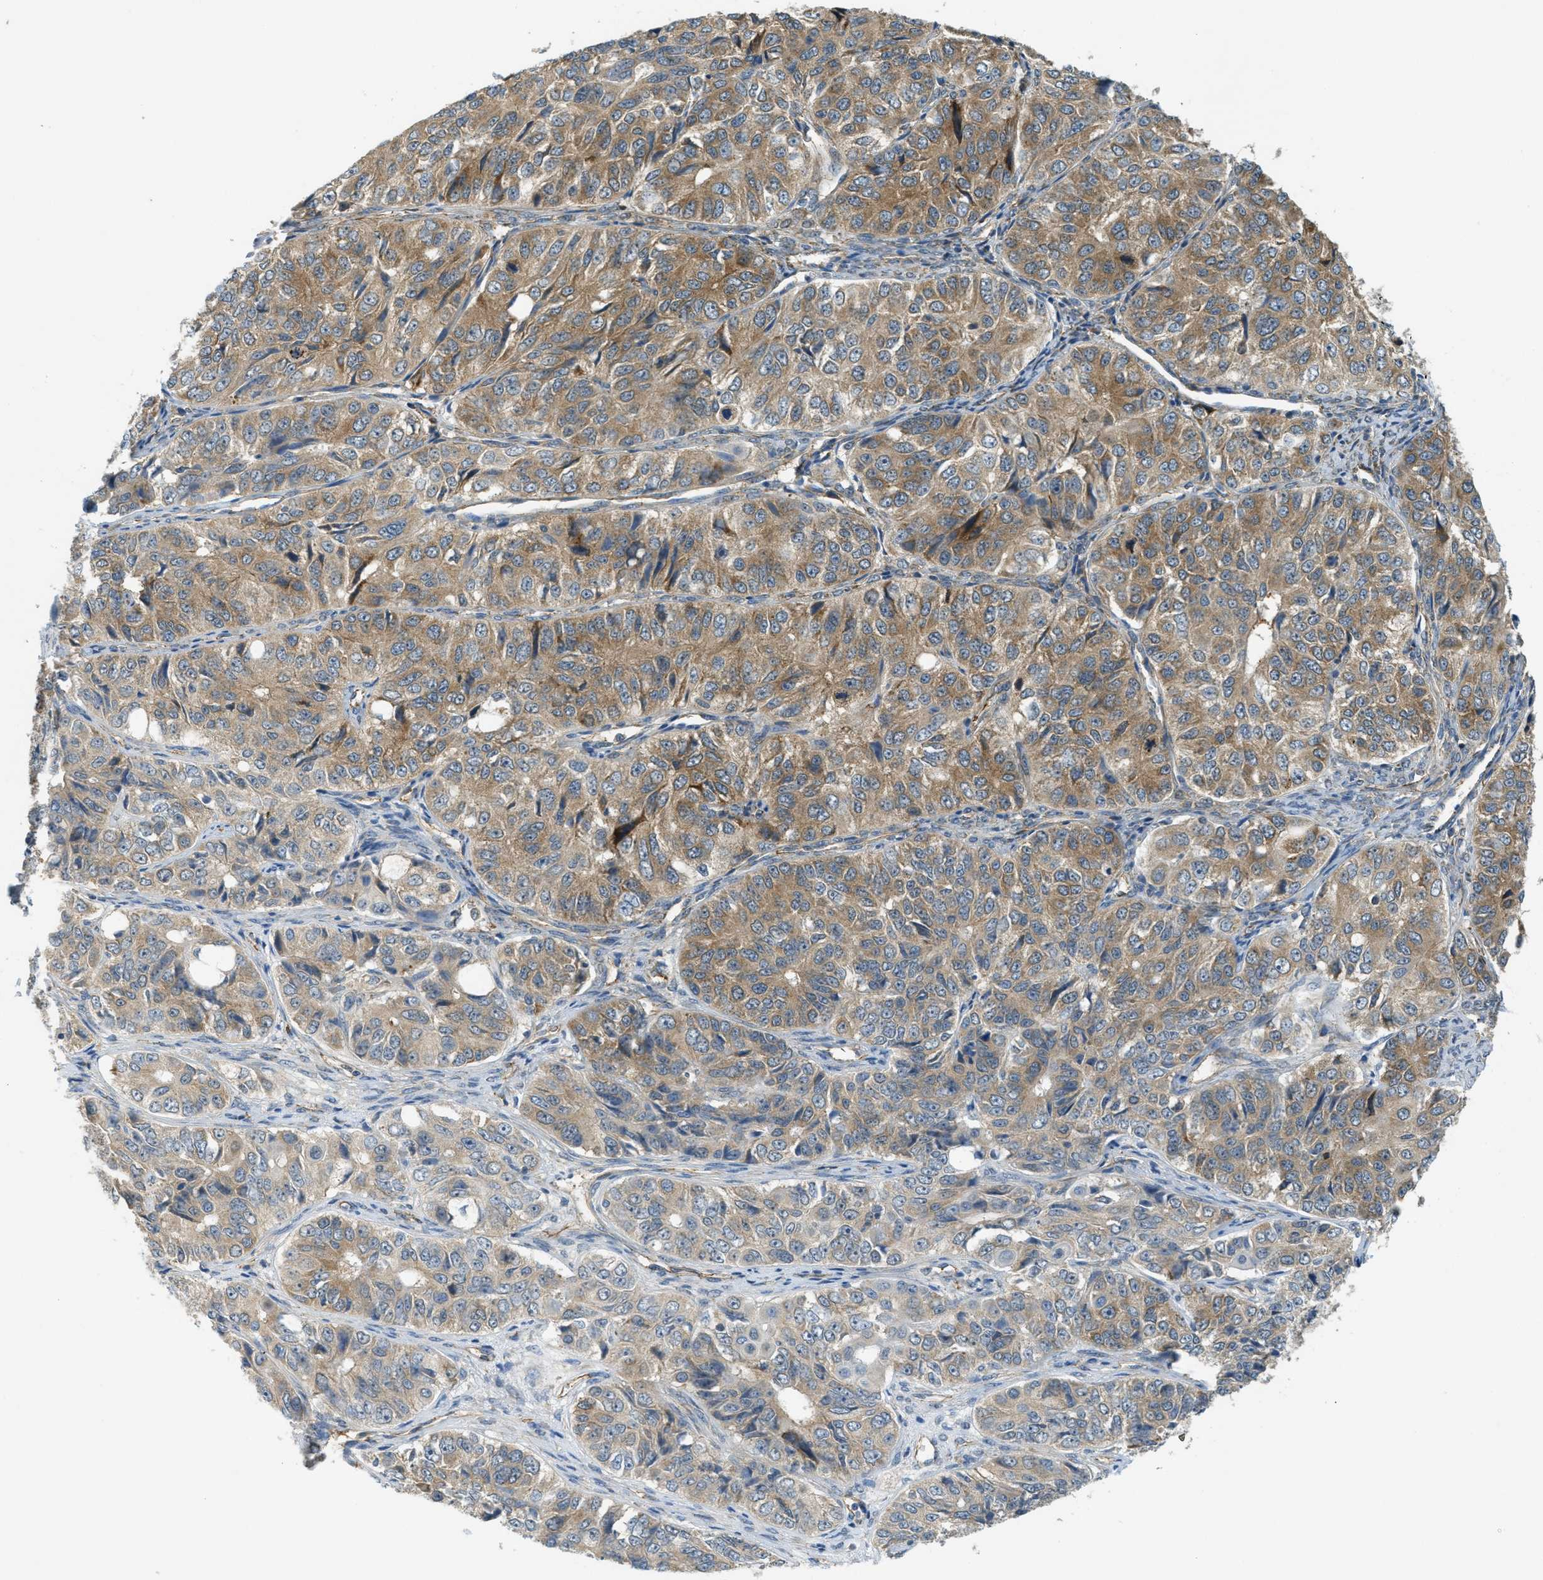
{"staining": {"intensity": "moderate", "quantity": ">75%", "location": "cytoplasmic/membranous"}, "tissue": "ovarian cancer", "cell_type": "Tumor cells", "image_type": "cancer", "snomed": [{"axis": "morphology", "description": "Carcinoma, endometroid"}, {"axis": "topography", "description": "Ovary"}], "caption": "Immunohistochemical staining of human ovarian cancer (endometroid carcinoma) displays medium levels of moderate cytoplasmic/membranous protein positivity in approximately >75% of tumor cells. (IHC, brightfield microscopy, high magnification).", "gene": "JCAD", "patient": {"sex": "female", "age": 51}}